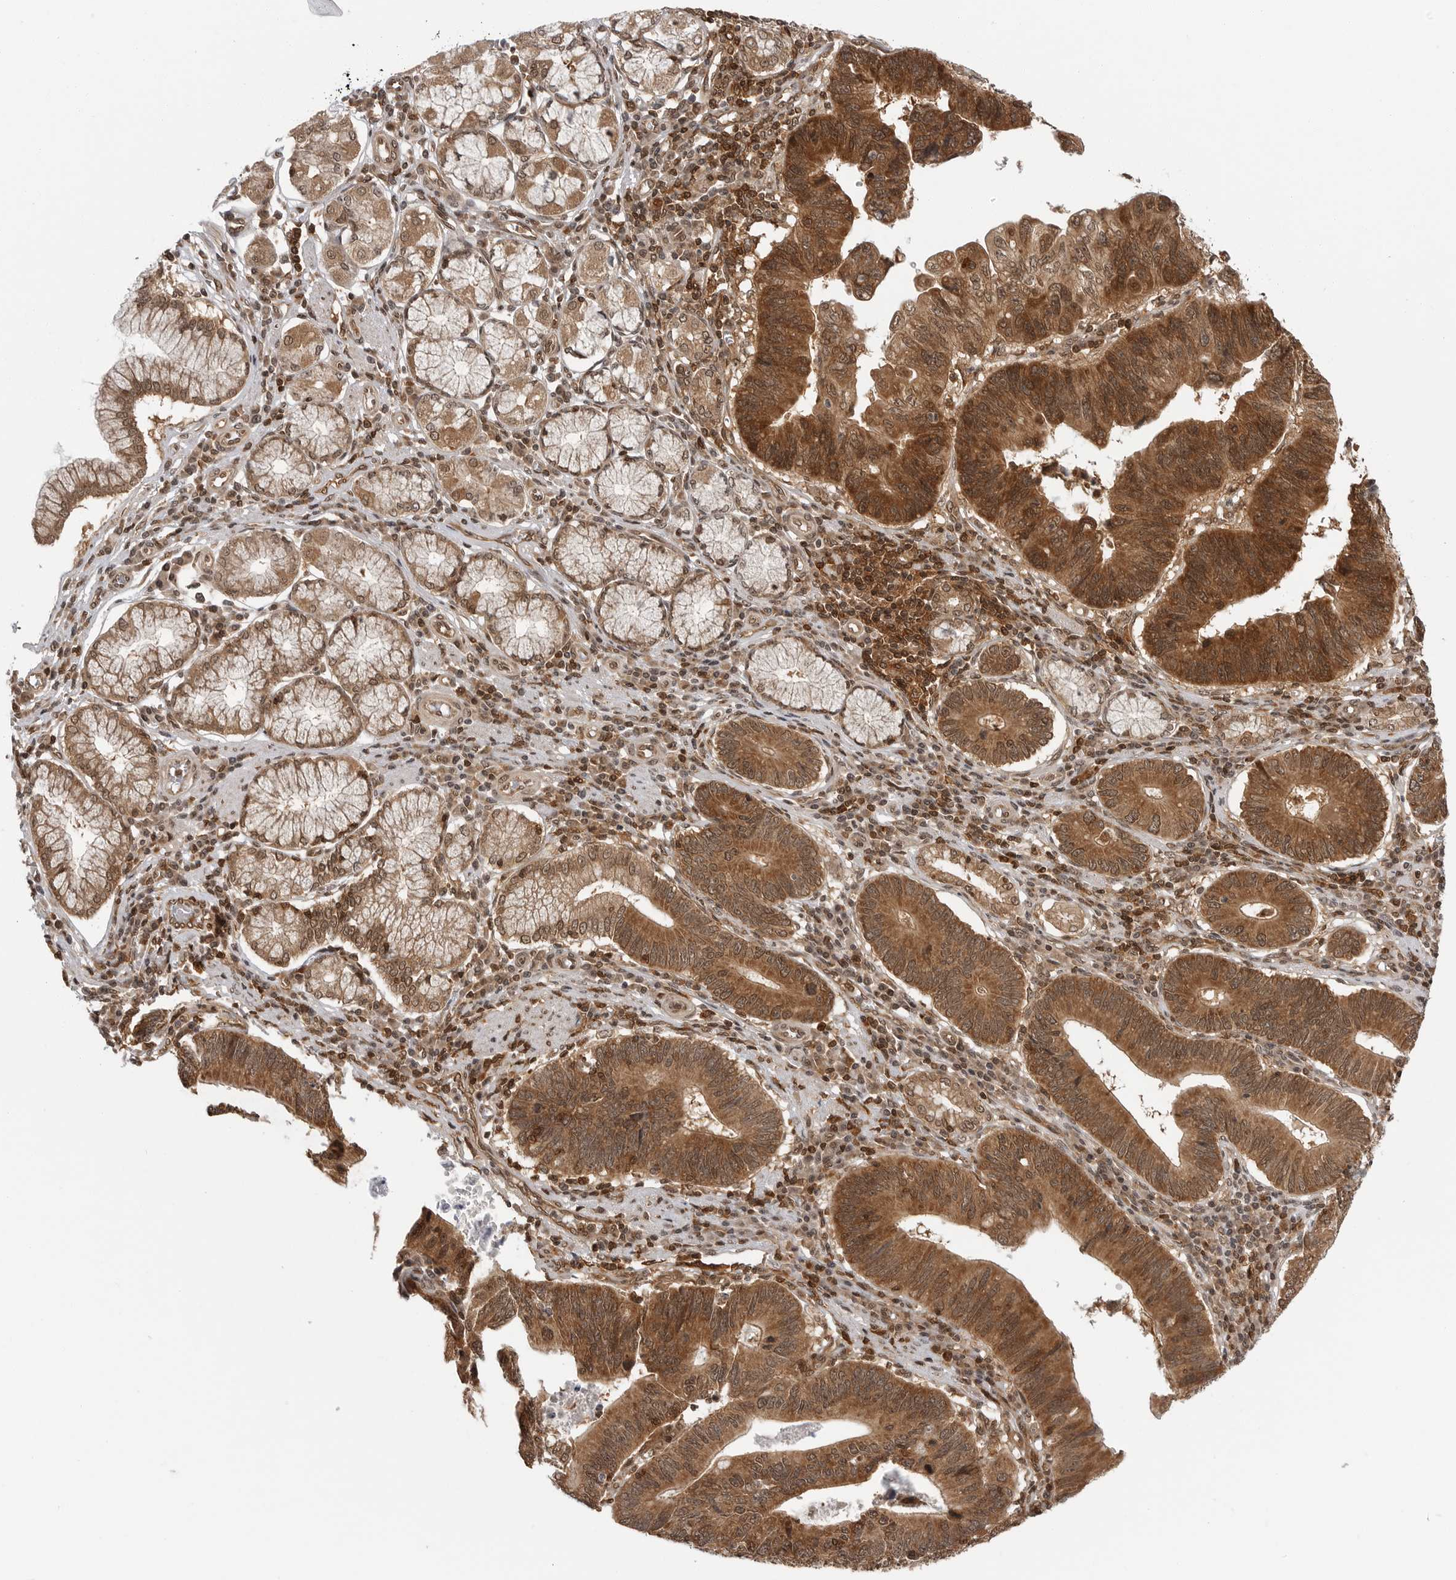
{"staining": {"intensity": "strong", "quantity": ">75%", "location": "cytoplasmic/membranous,nuclear"}, "tissue": "stomach cancer", "cell_type": "Tumor cells", "image_type": "cancer", "snomed": [{"axis": "morphology", "description": "Adenocarcinoma, NOS"}, {"axis": "topography", "description": "Stomach"}], "caption": "Immunohistochemistry histopathology image of neoplastic tissue: stomach cancer stained using immunohistochemistry (IHC) demonstrates high levels of strong protein expression localized specifically in the cytoplasmic/membranous and nuclear of tumor cells, appearing as a cytoplasmic/membranous and nuclear brown color.", "gene": "SZRD1", "patient": {"sex": "male", "age": 59}}